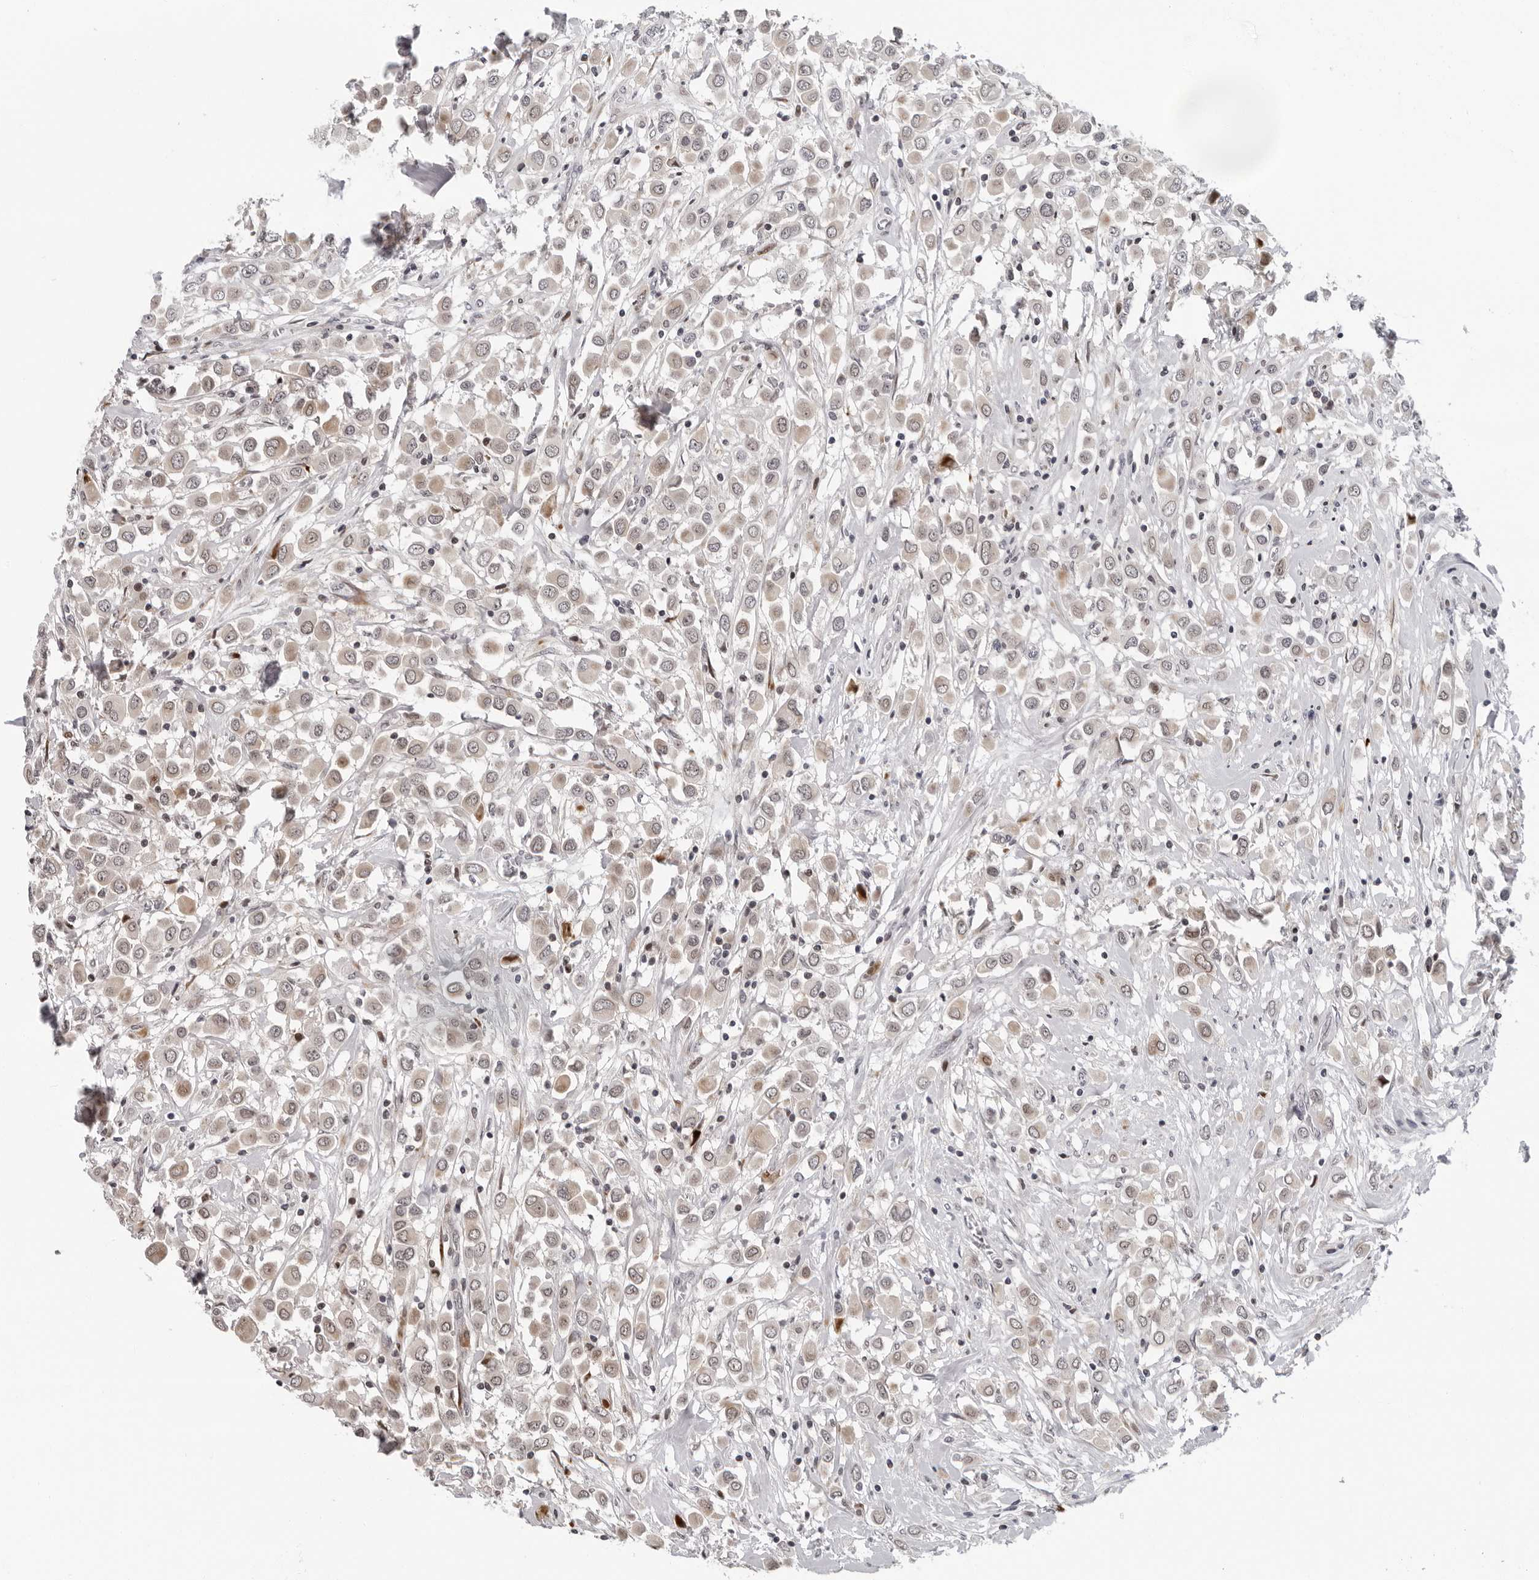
{"staining": {"intensity": "weak", "quantity": "25%-75%", "location": "cytoplasmic/membranous,nuclear"}, "tissue": "breast cancer", "cell_type": "Tumor cells", "image_type": "cancer", "snomed": [{"axis": "morphology", "description": "Duct carcinoma"}, {"axis": "topography", "description": "Breast"}], "caption": "DAB immunohistochemical staining of breast cancer reveals weak cytoplasmic/membranous and nuclear protein expression in approximately 25%-75% of tumor cells.", "gene": "PIP4K2C", "patient": {"sex": "female", "age": 61}}